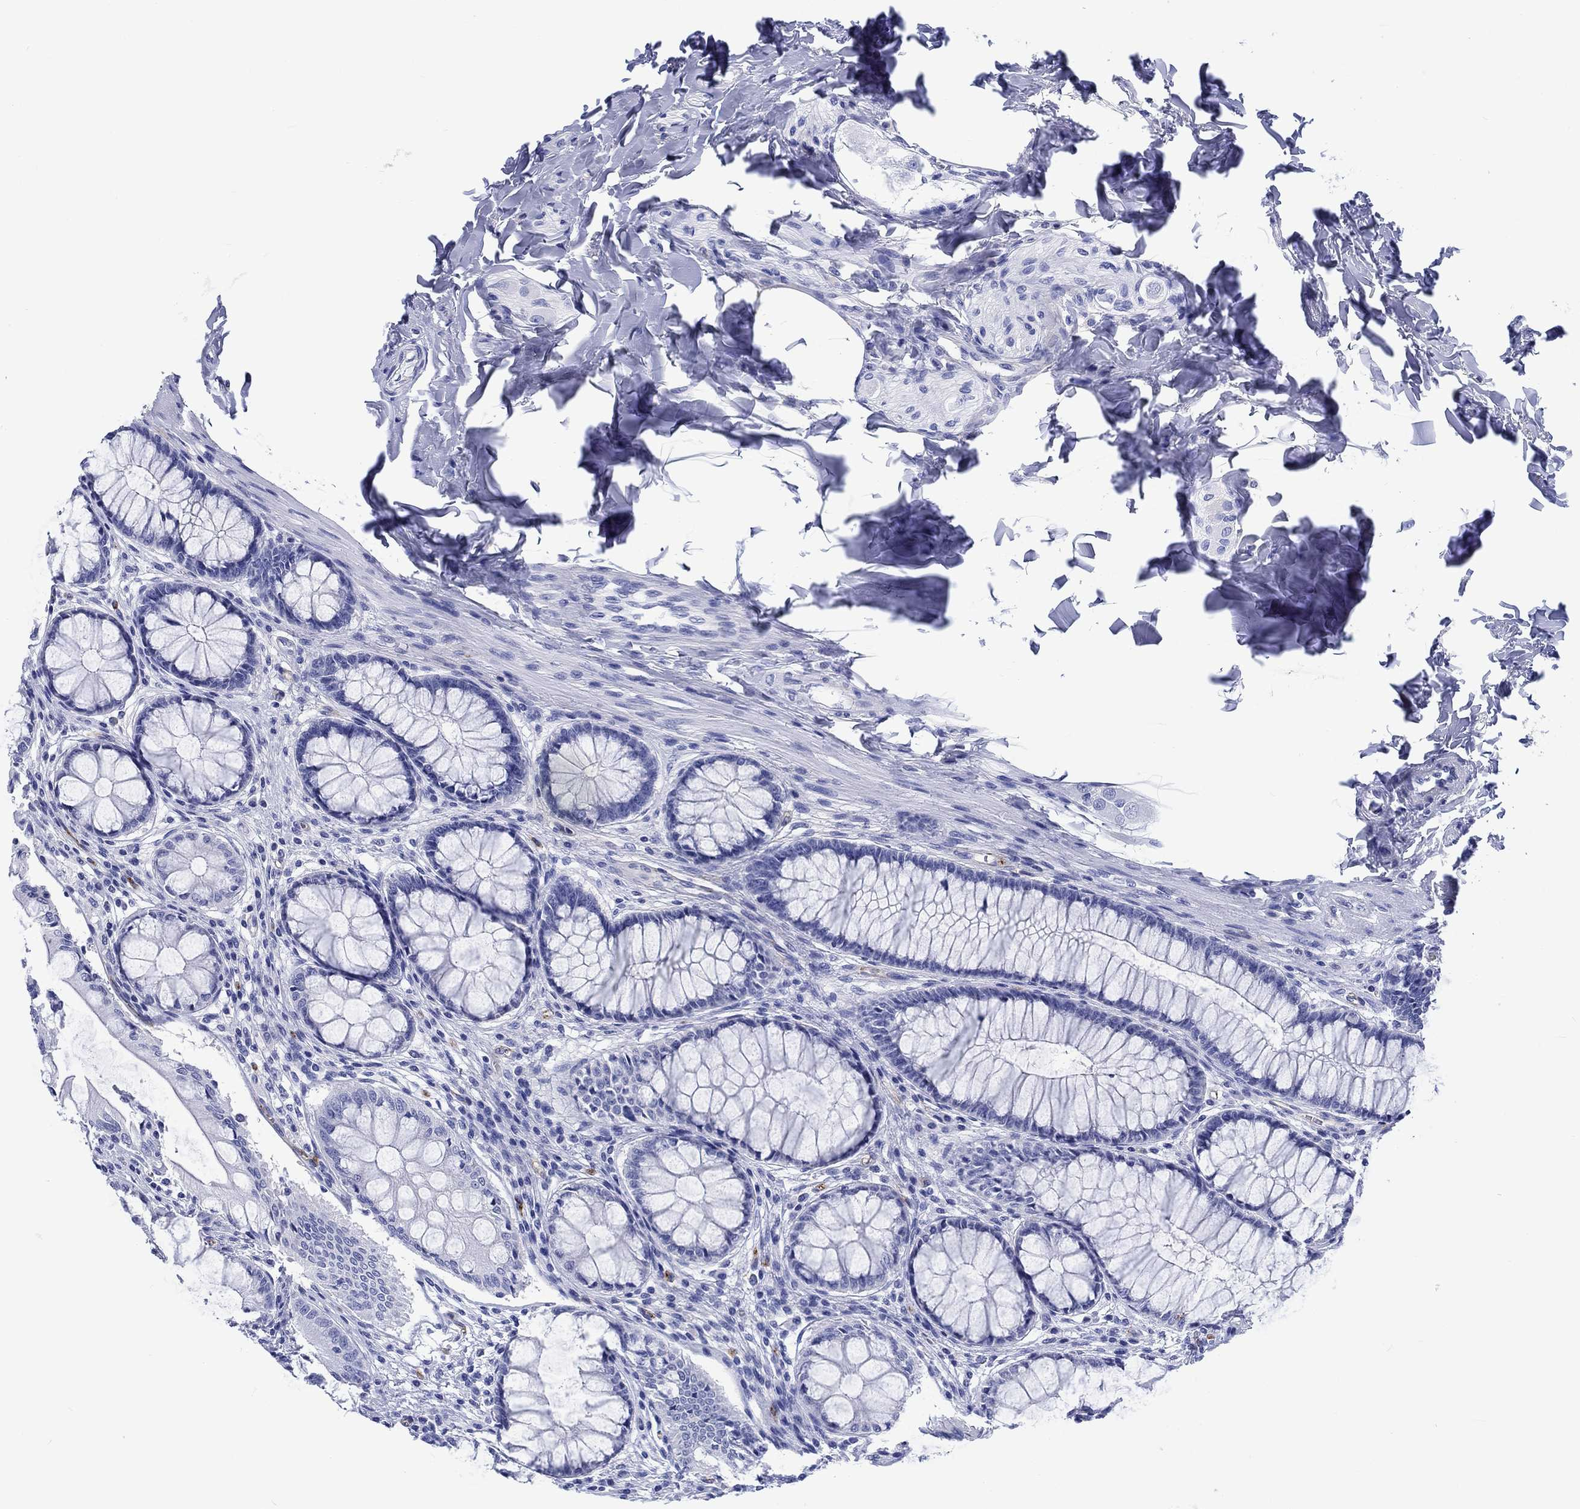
{"staining": {"intensity": "negative", "quantity": "none", "location": "none"}, "tissue": "colon", "cell_type": "Endothelial cells", "image_type": "normal", "snomed": [{"axis": "morphology", "description": "Normal tissue, NOS"}, {"axis": "topography", "description": "Colon"}], "caption": "Photomicrograph shows no significant protein positivity in endothelial cells of unremarkable colon. (Immunohistochemistry, brightfield microscopy, high magnification).", "gene": "CACNG3", "patient": {"sex": "female", "age": 65}}